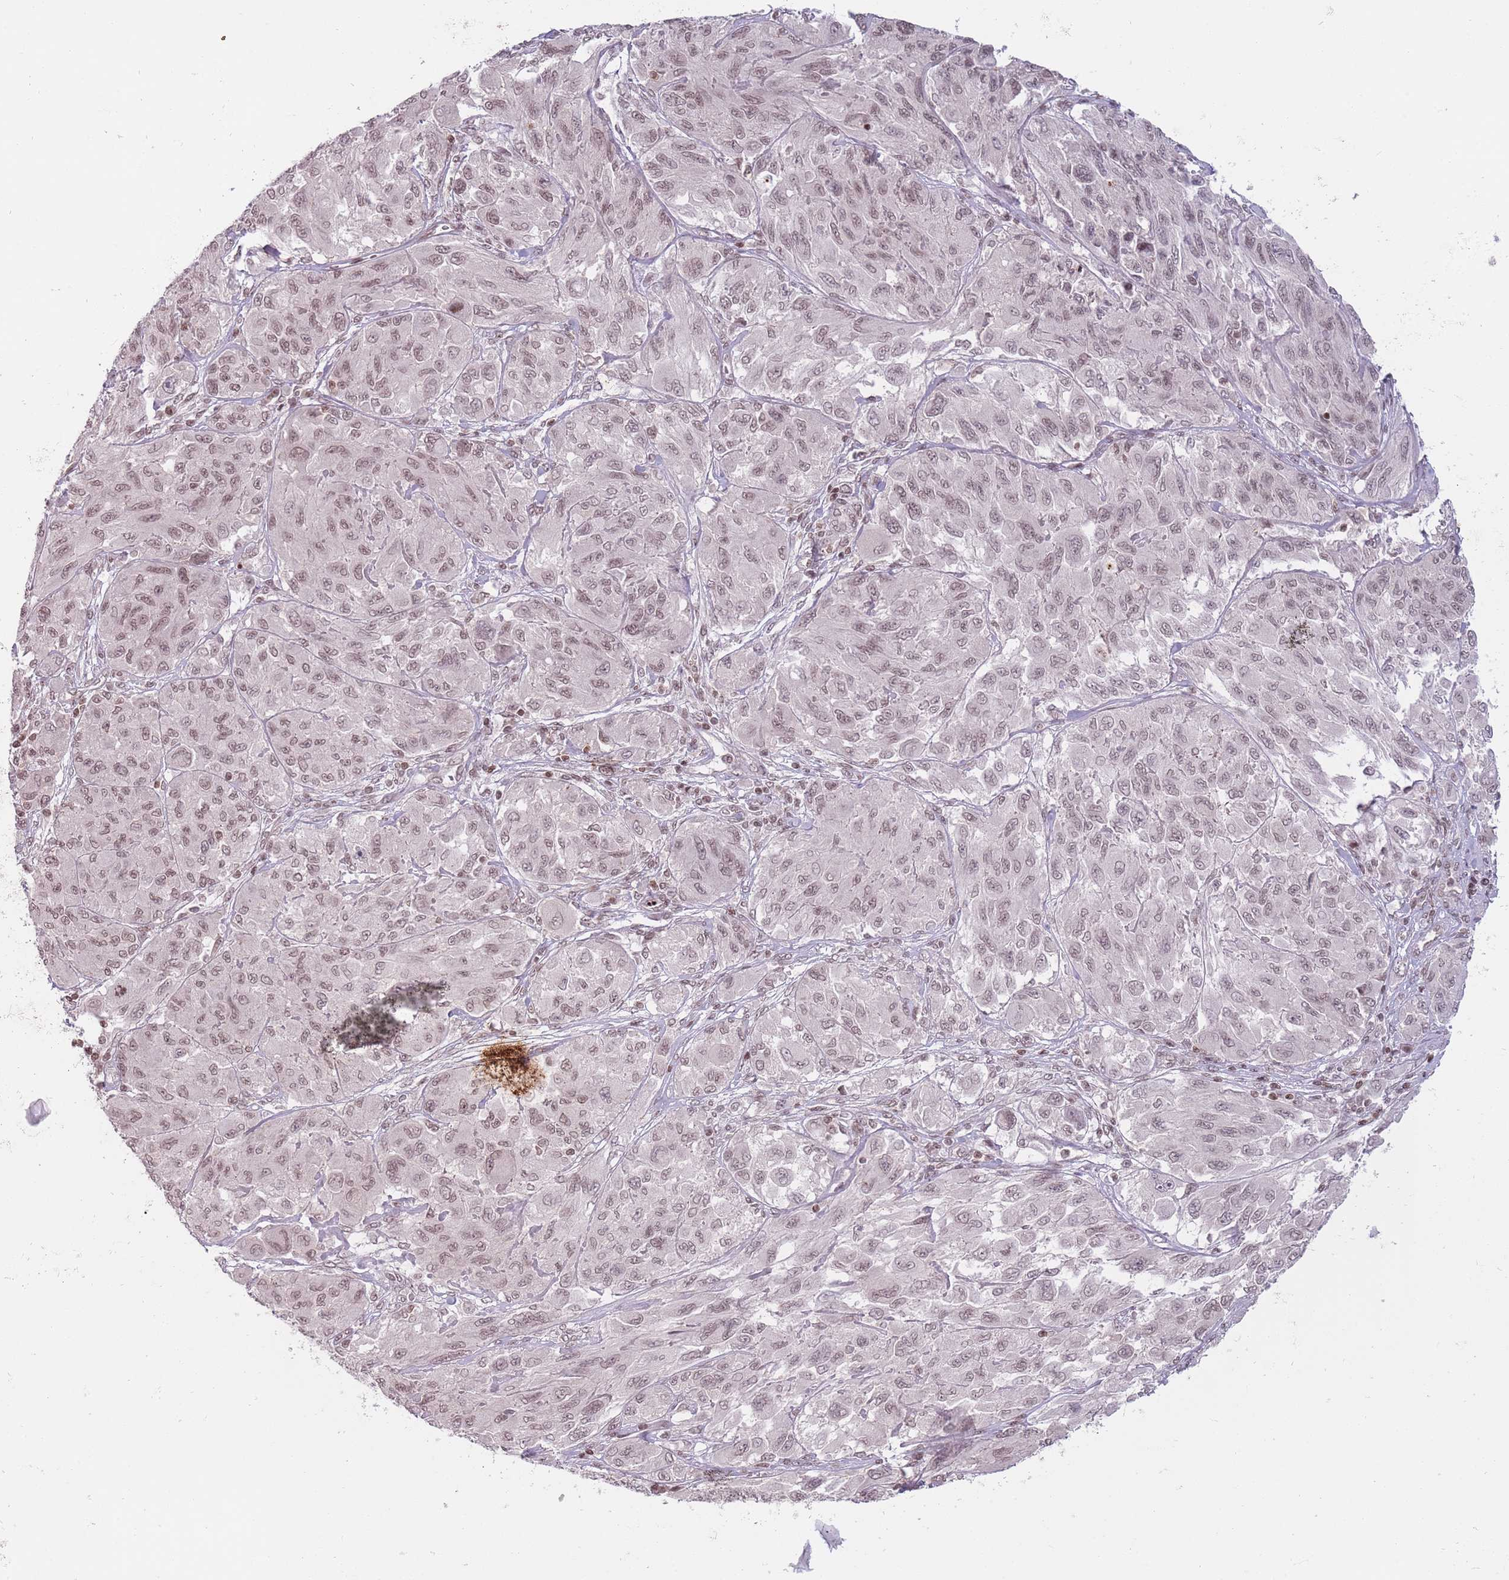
{"staining": {"intensity": "weak", "quantity": ">75%", "location": "nuclear"}, "tissue": "melanoma", "cell_type": "Tumor cells", "image_type": "cancer", "snomed": [{"axis": "morphology", "description": "Malignant melanoma, NOS"}, {"axis": "topography", "description": "Skin"}], "caption": "Melanoma was stained to show a protein in brown. There is low levels of weak nuclear expression in about >75% of tumor cells.", "gene": "SH3RF3", "patient": {"sex": "female", "age": 91}}